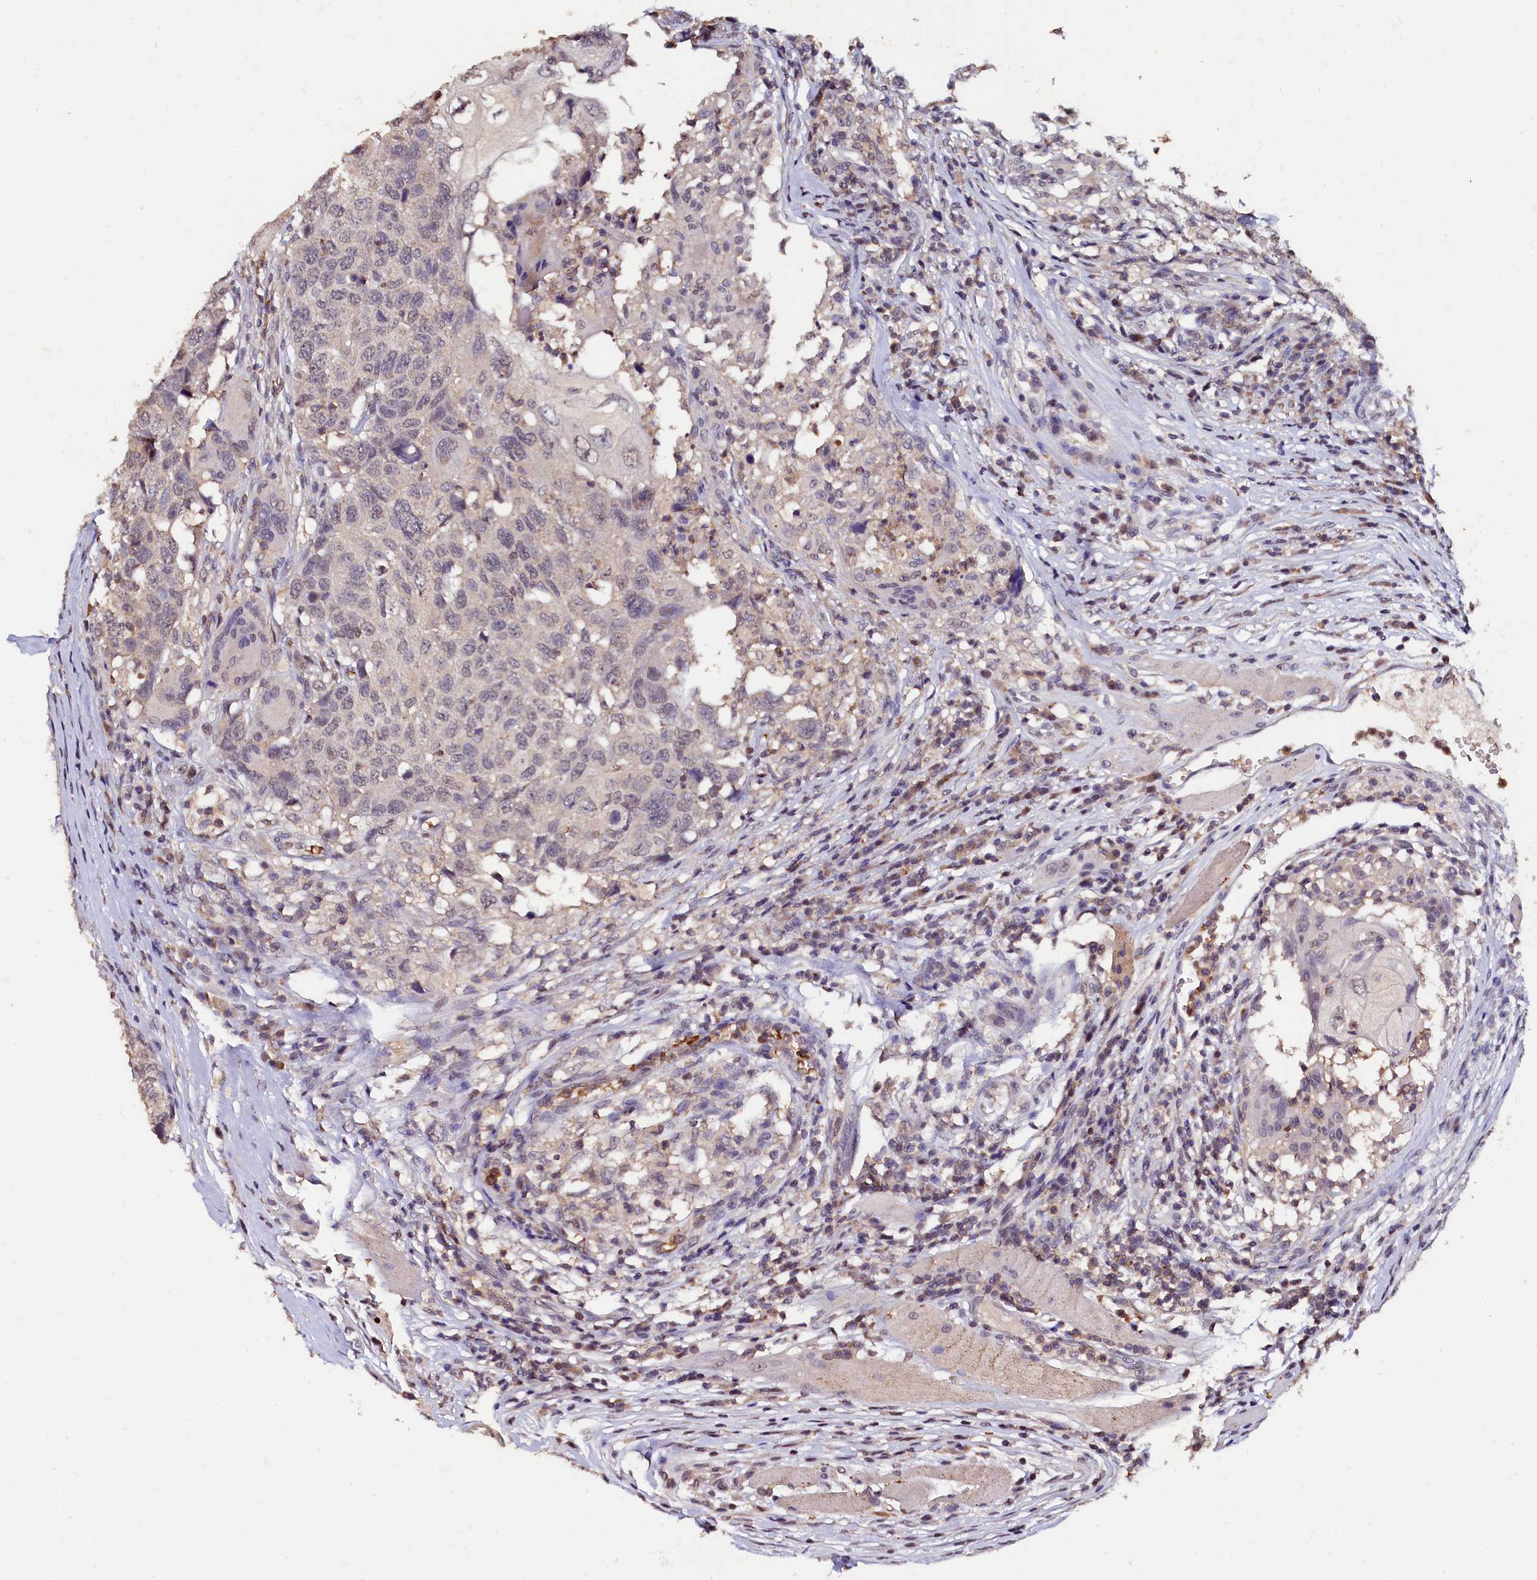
{"staining": {"intensity": "negative", "quantity": "none", "location": "none"}, "tissue": "head and neck cancer", "cell_type": "Tumor cells", "image_type": "cancer", "snomed": [{"axis": "morphology", "description": "Squamous cell carcinoma, NOS"}, {"axis": "topography", "description": "Head-Neck"}], "caption": "Tumor cells show no significant positivity in head and neck cancer (squamous cell carcinoma).", "gene": "CSTPP1", "patient": {"sex": "male", "age": 66}}